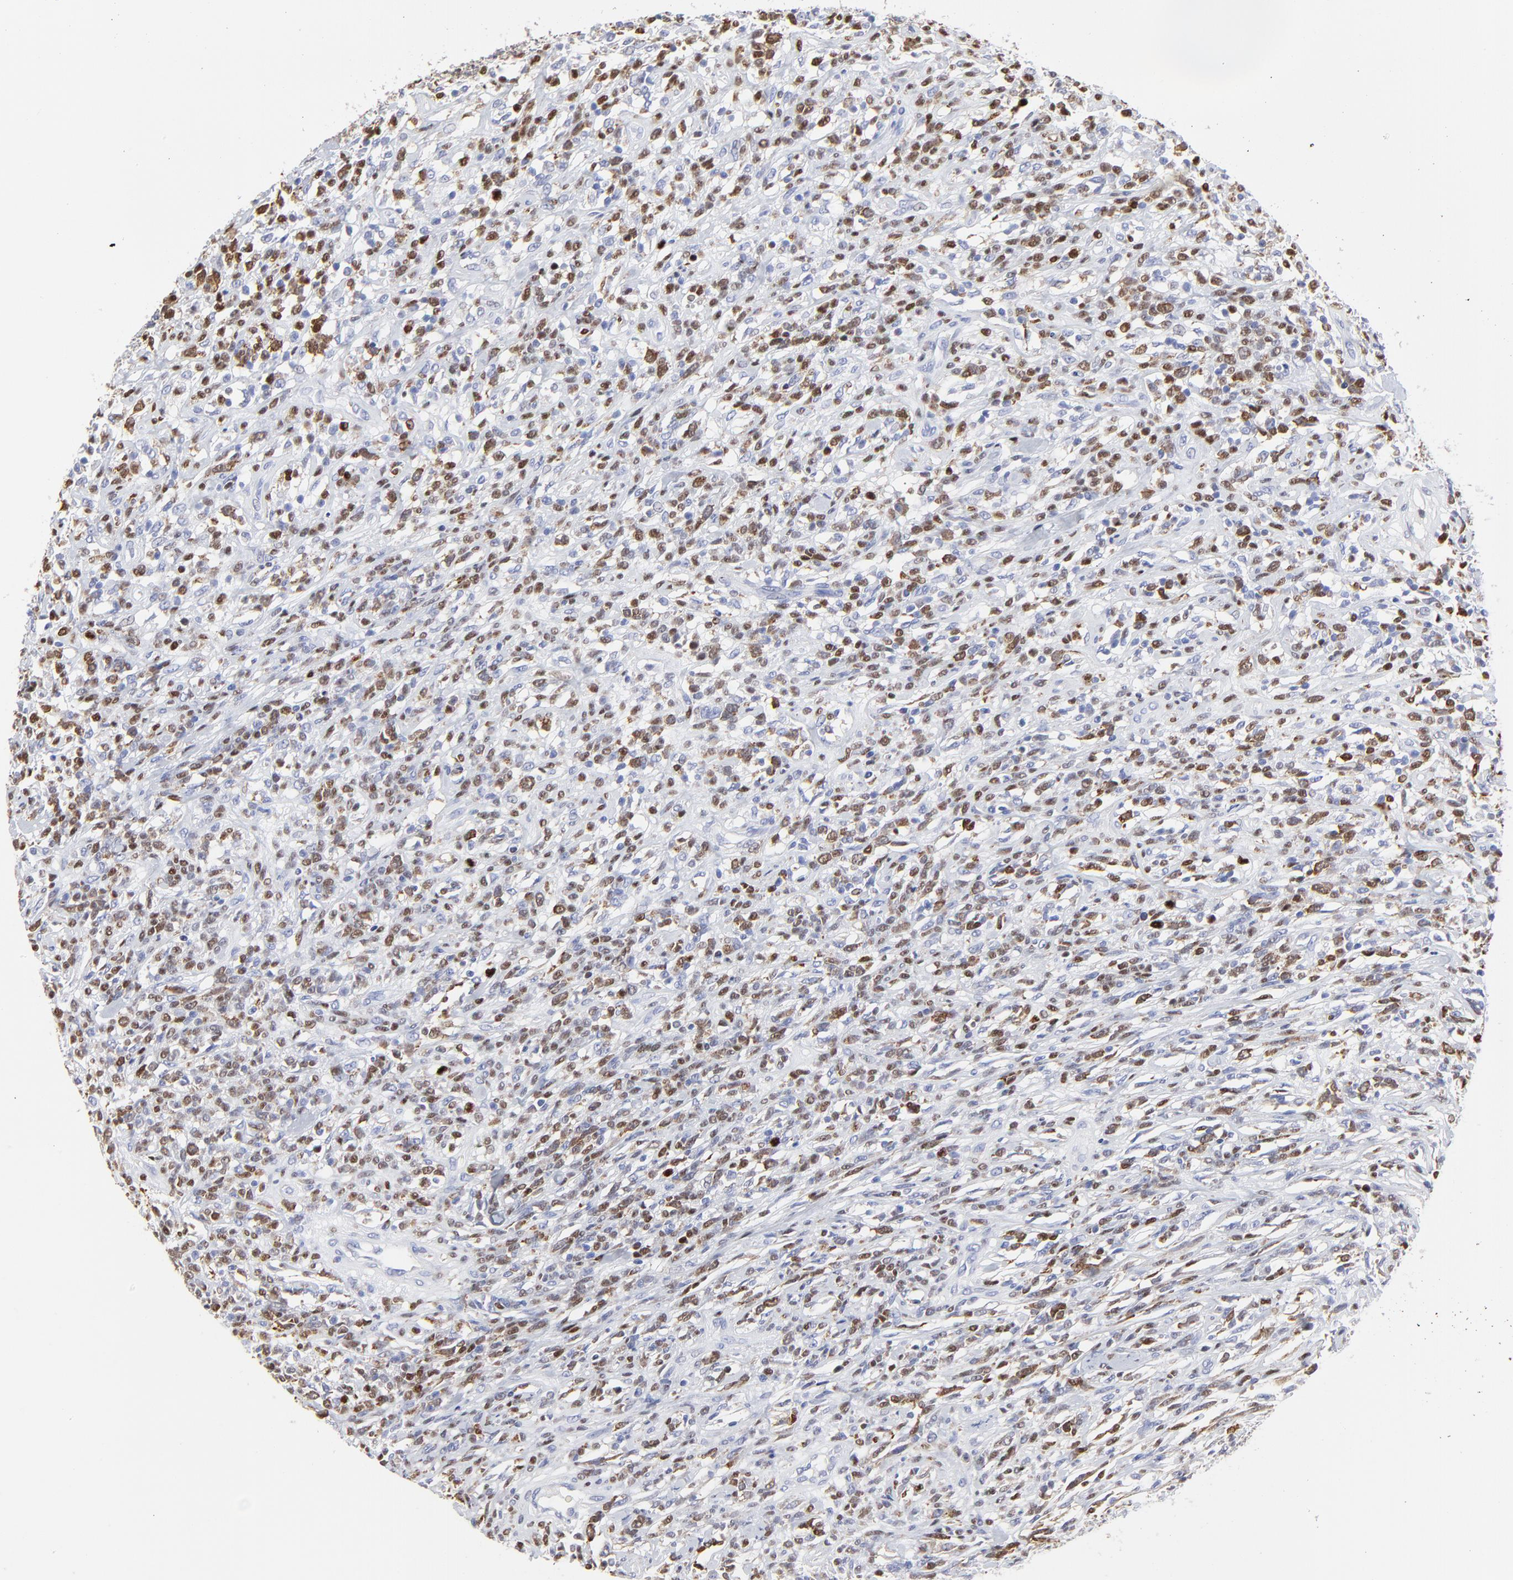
{"staining": {"intensity": "strong", "quantity": "25%-75%", "location": "cytoplasmic/membranous,nuclear"}, "tissue": "lymphoma", "cell_type": "Tumor cells", "image_type": "cancer", "snomed": [{"axis": "morphology", "description": "Malignant lymphoma, non-Hodgkin's type, High grade"}, {"axis": "topography", "description": "Lymph node"}], "caption": "The photomicrograph displays immunohistochemical staining of high-grade malignant lymphoma, non-Hodgkin's type. There is strong cytoplasmic/membranous and nuclear staining is identified in approximately 25%-75% of tumor cells. Using DAB (brown) and hematoxylin (blue) stains, captured at high magnification using brightfield microscopy.", "gene": "NCAPH", "patient": {"sex": "female", "age": 73}}